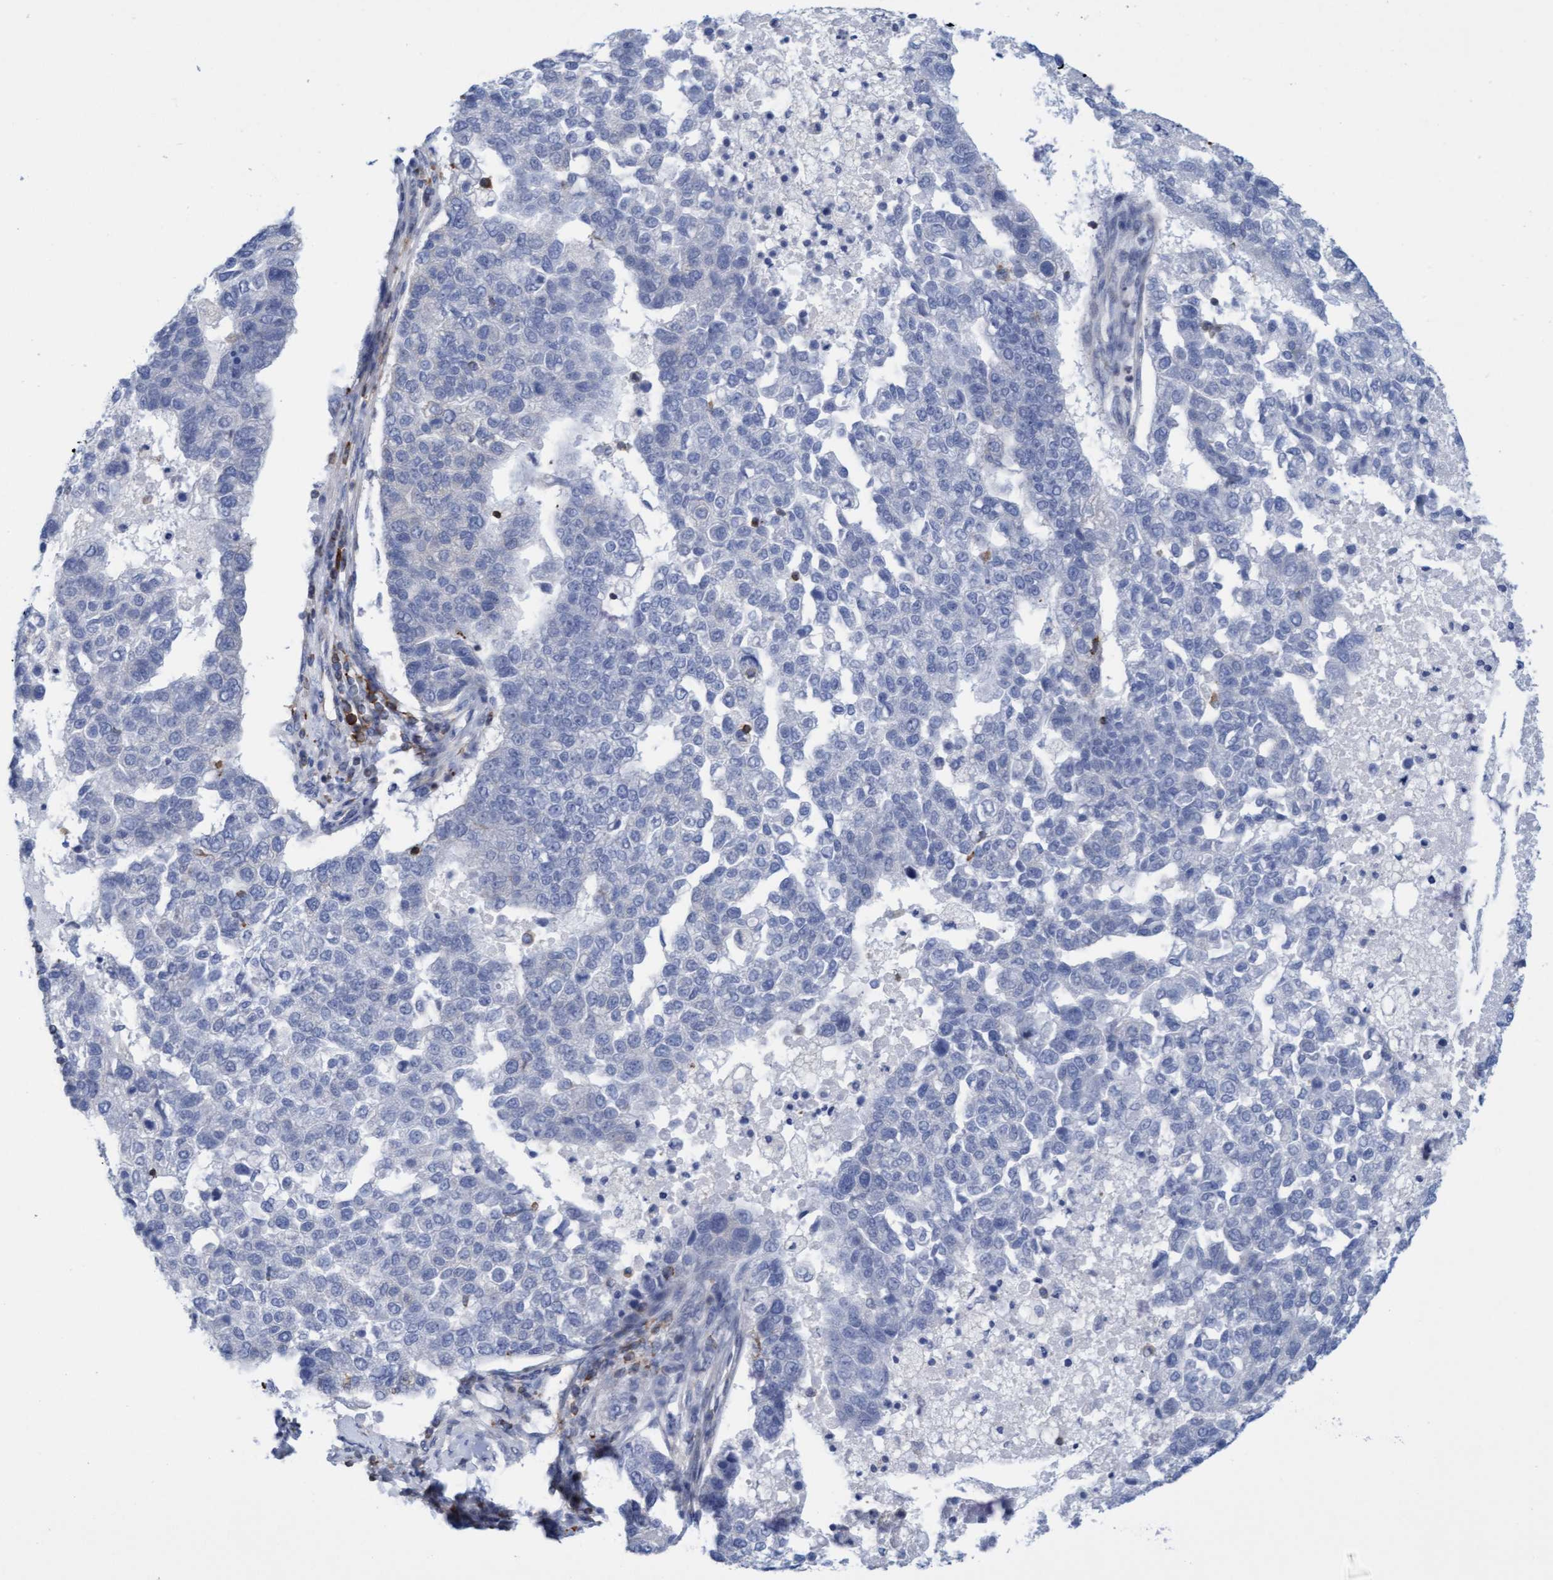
{"staining": {"intensity": "negative", "quantity": "none", "location": "none"}, "tissue": "pancreatic cancer", "cell_type": "Tumor cells", "image_type": "cancer", "snomed": [{"axis": "morphology", "description": "Adenocarcinoma, NOS"}, {"axis": "topography", "description": "Pancreas"}], "caption": "This is a micrograph of immunohistochemistry (IHC) staining of adenocarcinoma (pancreatic), which shows no expression in tumor cells.", "gene": "FNBP1", "patient": {"sex": "female", "age": 61}}